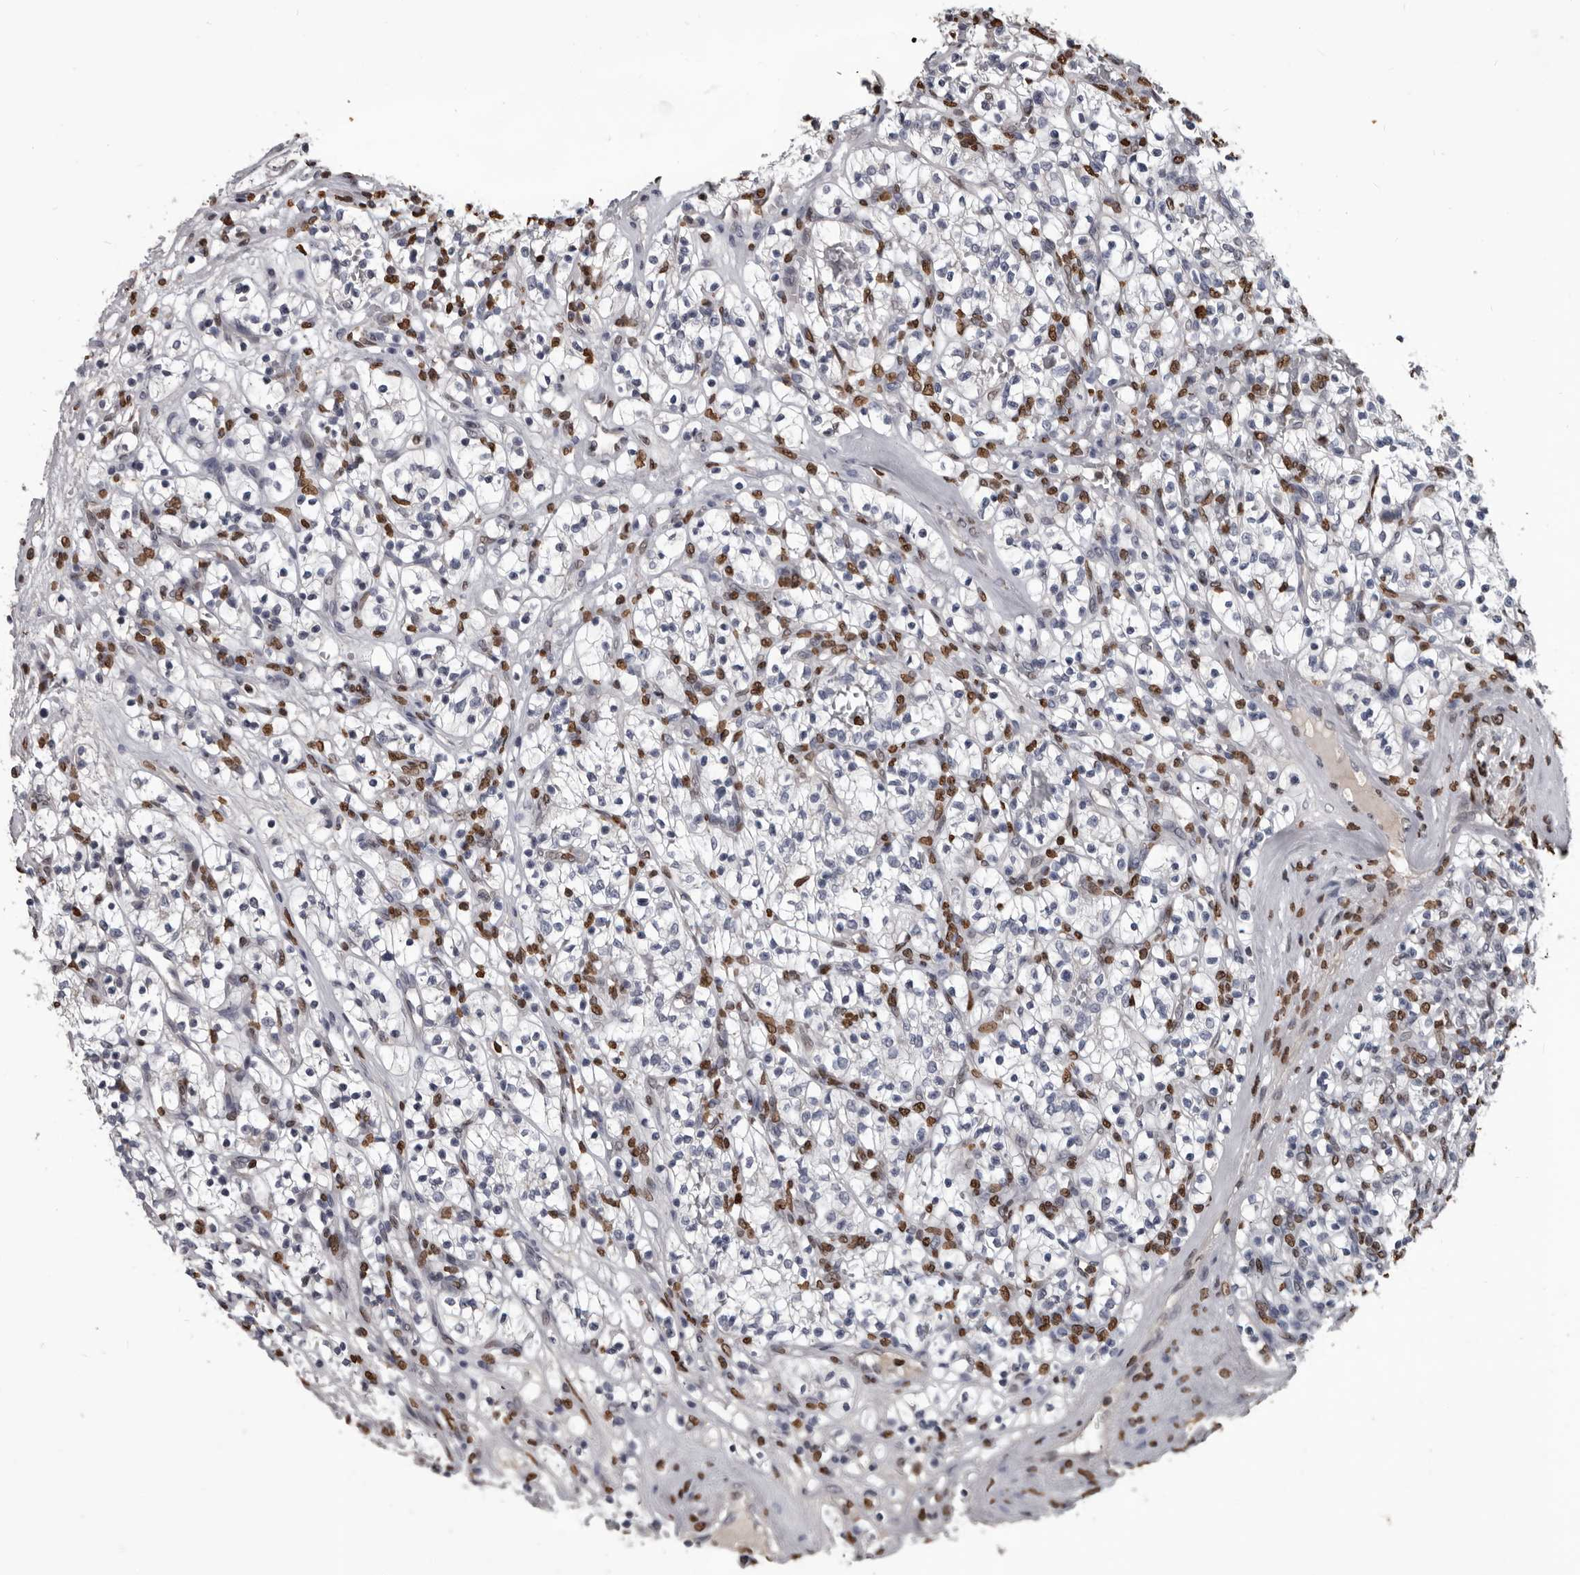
{"staining": {"intensity": "negative", "quantity": "none", "location": "none"}, "tissue": "renal cancer", "cell_type": "Tumor cells", "image_type": "cancer", "snomed": [{"axis": "morphology", "description": "Adenocarcinoma, NOS"}, {"axis": "topography", "description": "Kidney"}], "caption": "Immunohistochemistry histopathology image of neoplastic tissue: human renal adenocarcinoma stained with DAB displays no significant protein expression in tumor cells.", "gene": "AHR", "patient": {"sex": "female", "age": 57}}